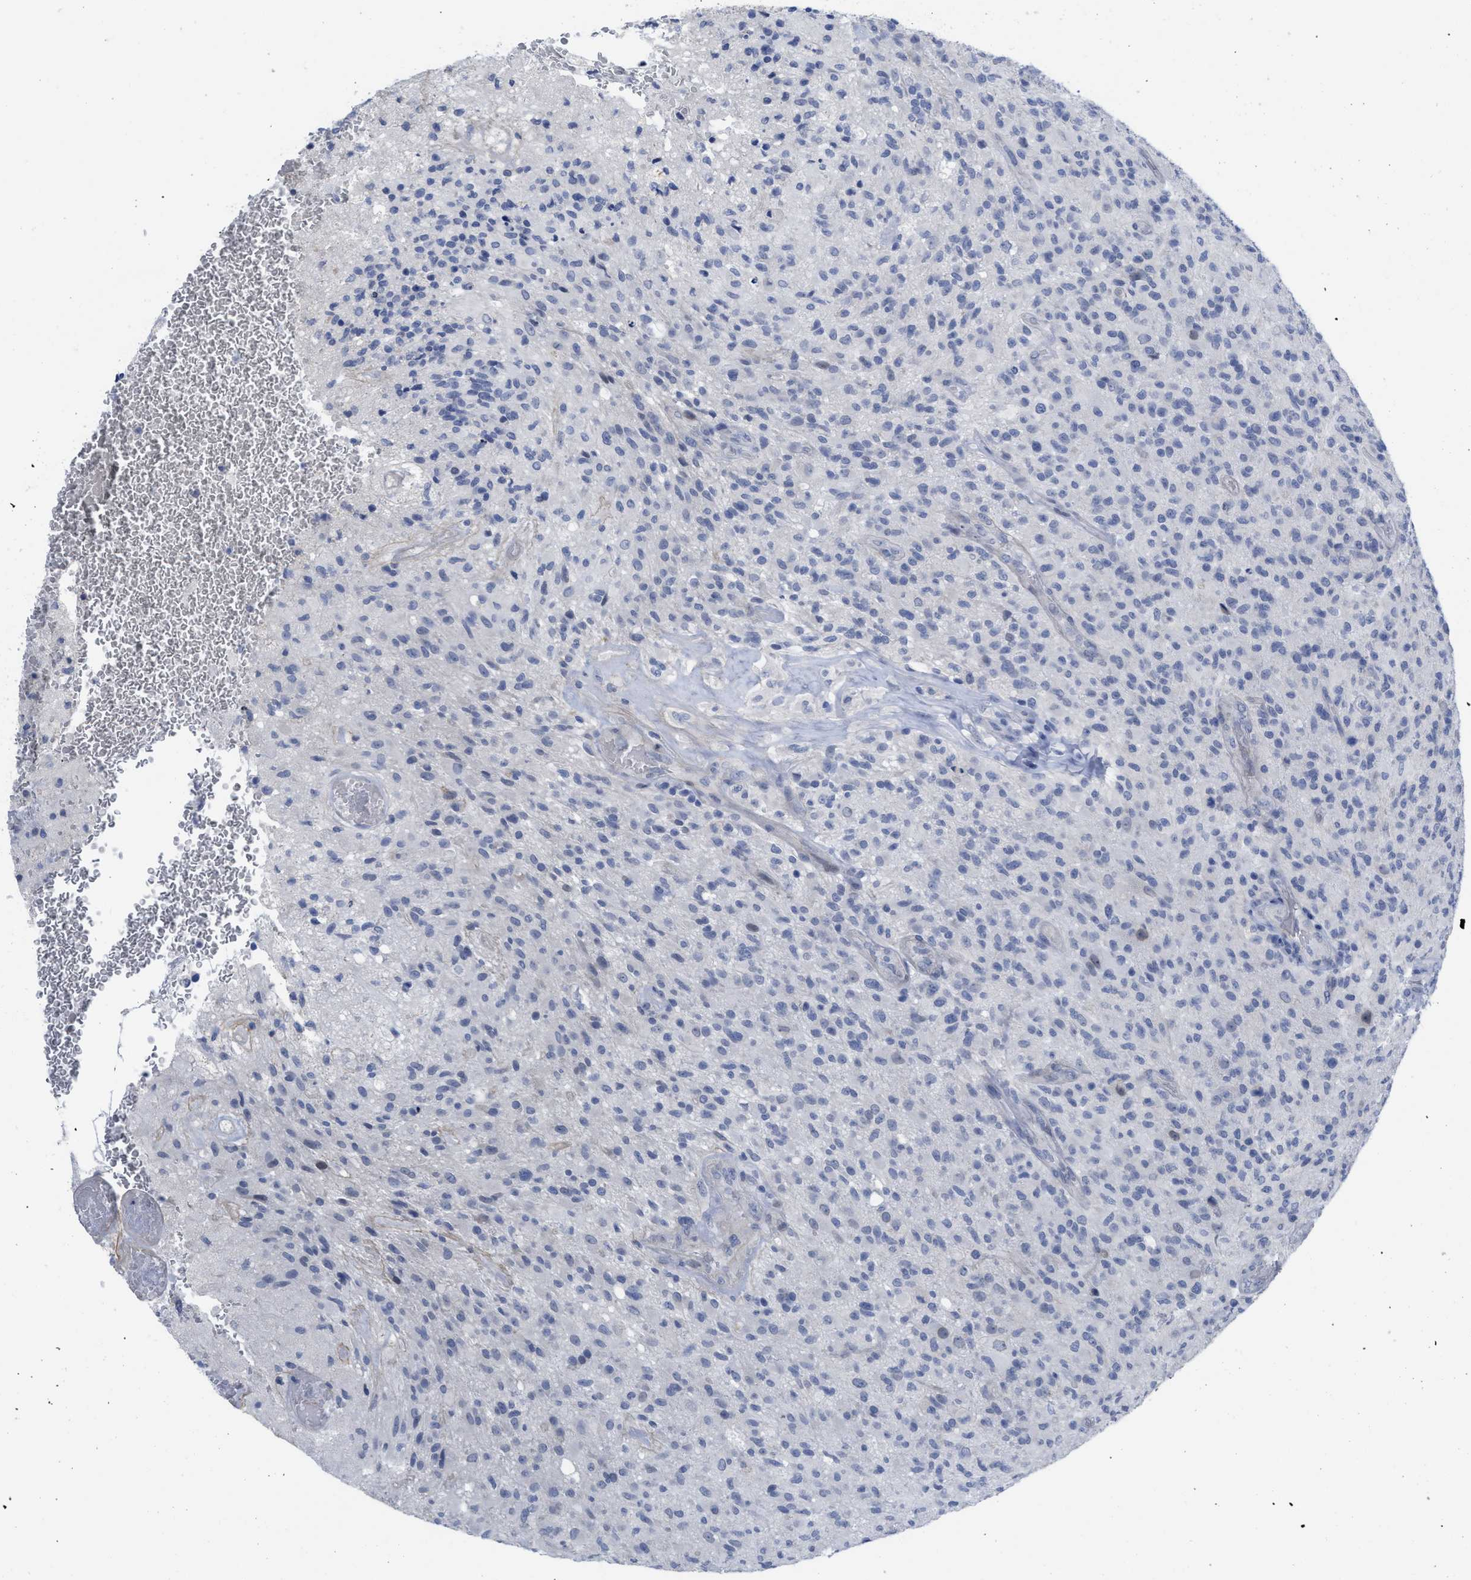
{"staining": {"intensity": "negative", "quantity": "none", "location": "none"}, "tissue": "glioma", "cell_type": "Tumor cells", "image_type": "cancer", "snomed": [{"axis": "morphology", "description": "Glioma, malignant, High grade"}, {"axis": "topography", "description": "Brain"}], "caption": "Immunohistochemistry histopathology image of neoplastic tissue: glioma stained with DAB (3,3'-diaminobenzidine) shows no significant protein expression in tumor cells.", "gene": "ACKR1", "patient": {"sex": "male", "age": 71}}